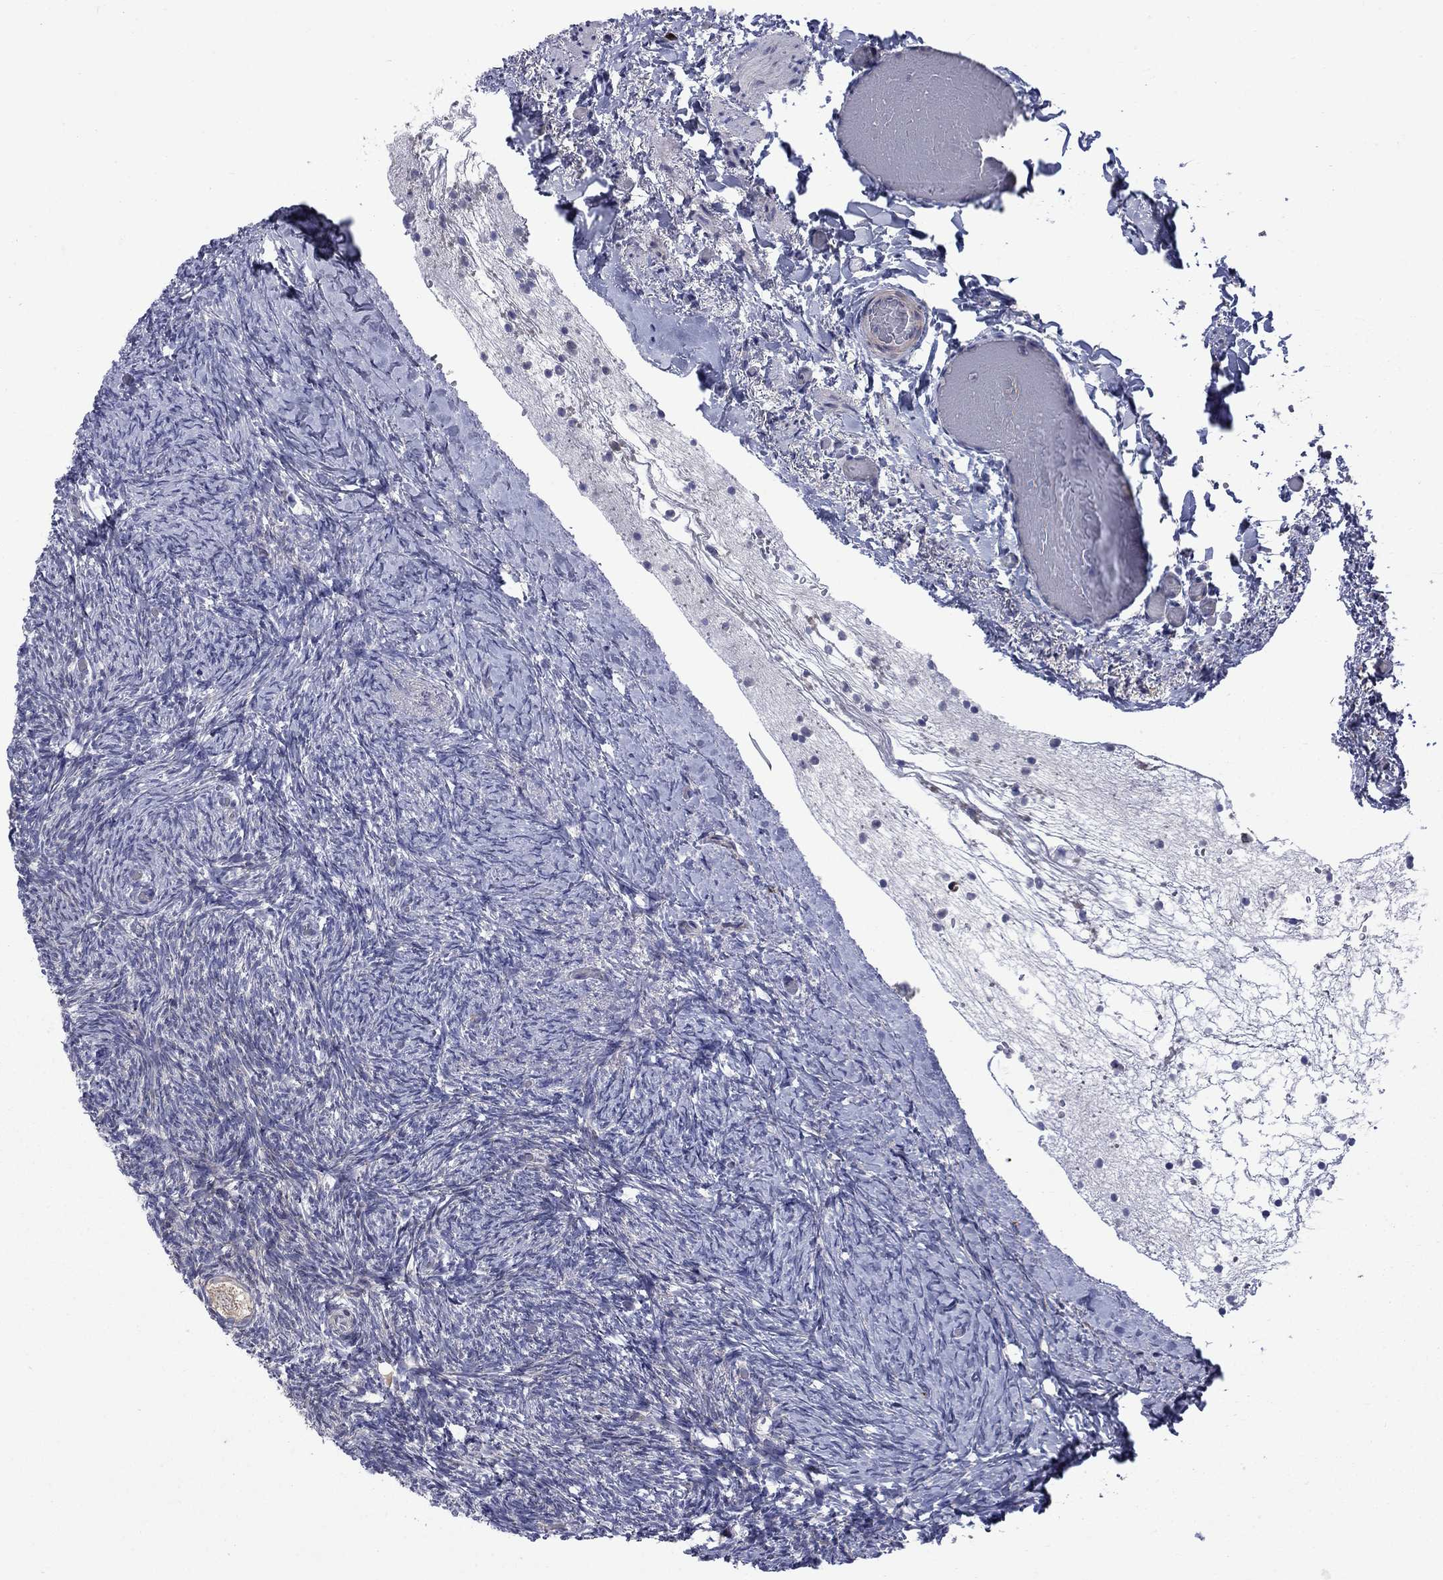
{"staining": {"intensity": "moderate", "quantity": ">75%", "location": "cytoplasmic/membranous"}, "tissue": "ovary", "cell_type": "Follicle cells", "image_type": "normal", "snomed": [{"axis": "morphology", "description": "Normal tissue, NOS"}, {"axis": "topography", "description": "Ovary"}], "caption": "This is an image of immunohistochemistry (IHC) staining of unremarkable ovary, which shows moderate expression in the cytoplasmic/membranous of follicle cells.", "gene": "ASNS", "patient": {"sex": "female", "age": 39}}